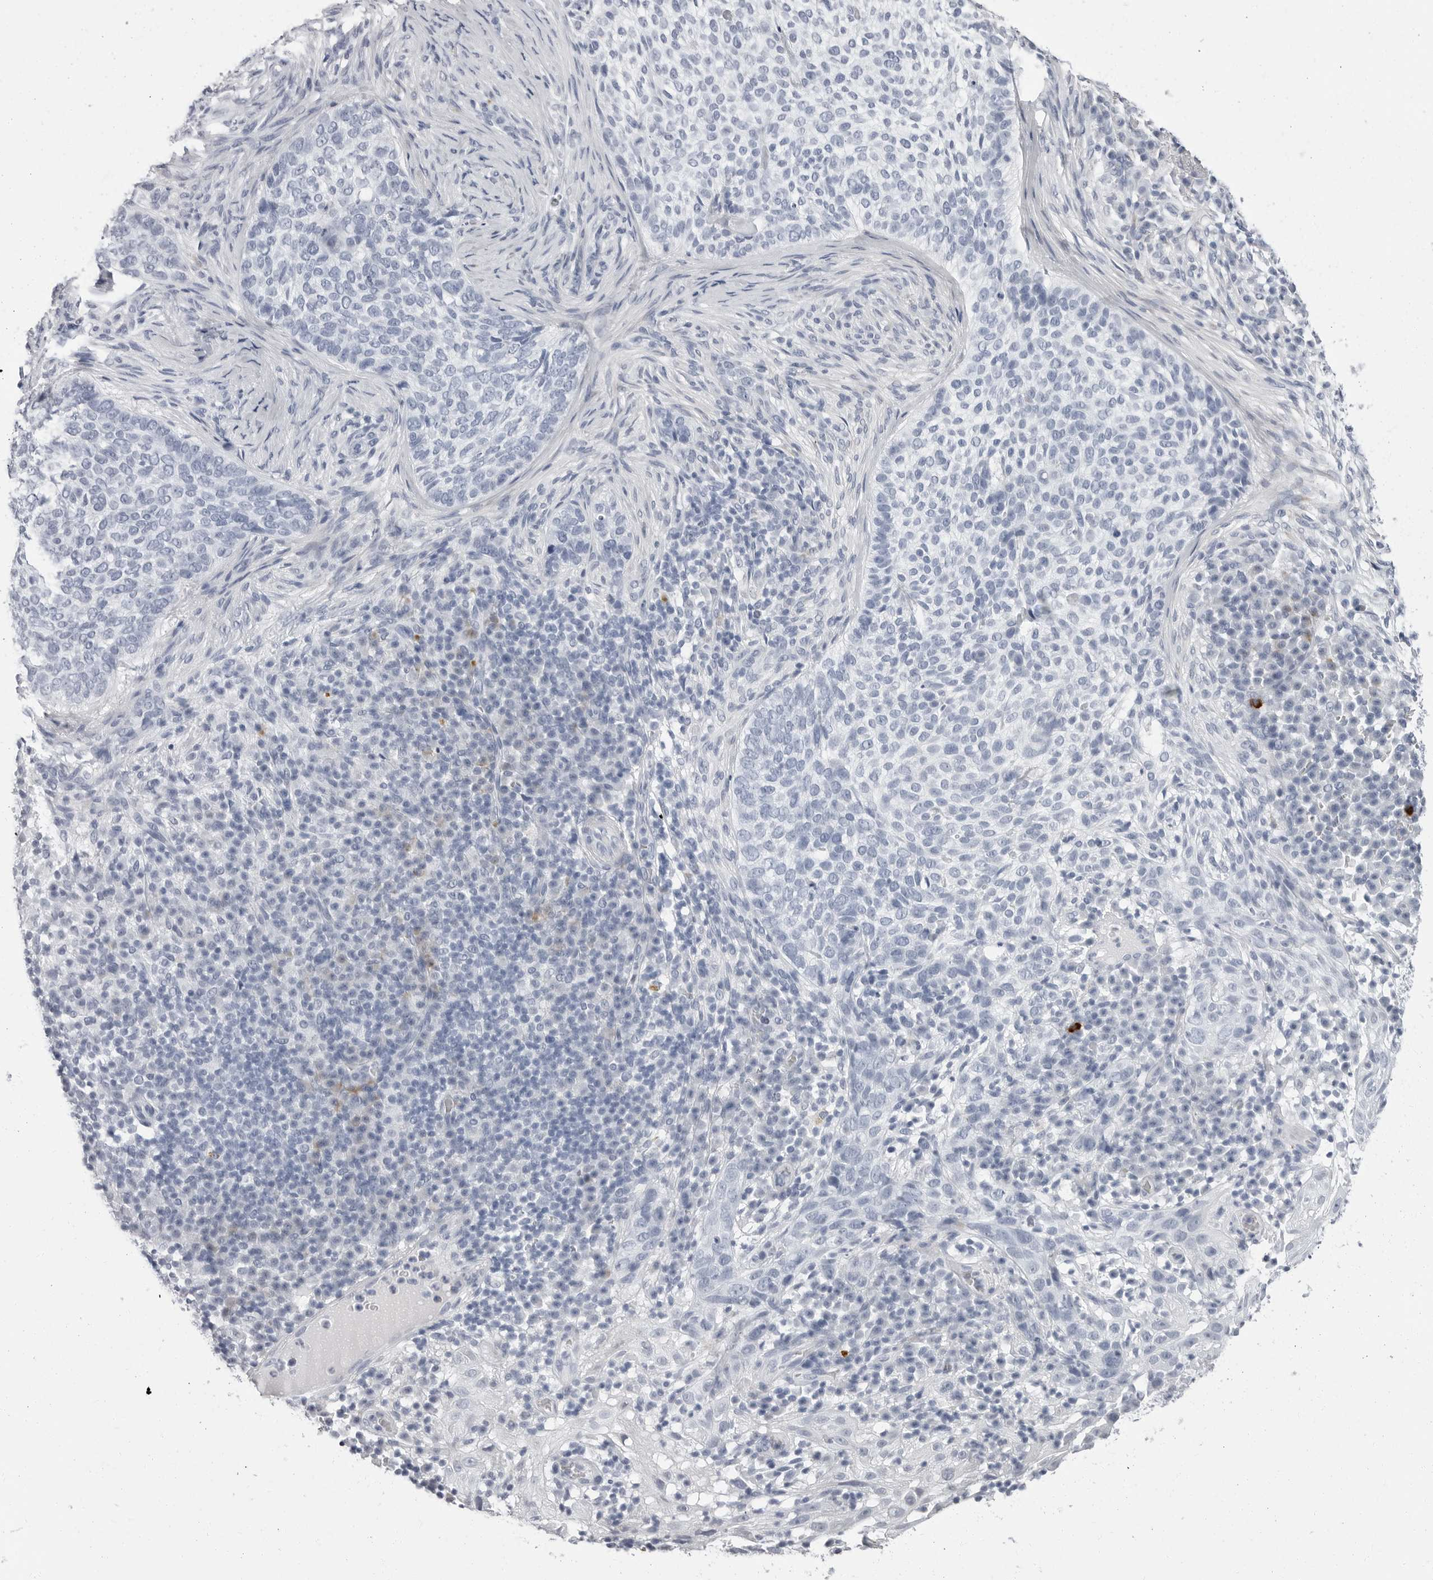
{"staining": {"intensity": "negative", "quantity": "none", "location": "none"}, "tissue": "skin cancer", "cell_type": "Tumor cells", "image_type": "cancer", "snomed": [{"axis": "morphology", "description": "Basal cell carcinoma"}, {"axis": "topography", "description": "Skin"}], "caption": "IHC photomicrograph of human skin cancer (basal cell carcinoma) stained for a protein (brown), which demonstrates no positivity in tumor cells.", "gene": "ERICH3", "patient": {"sex": "female", "age": 64}}